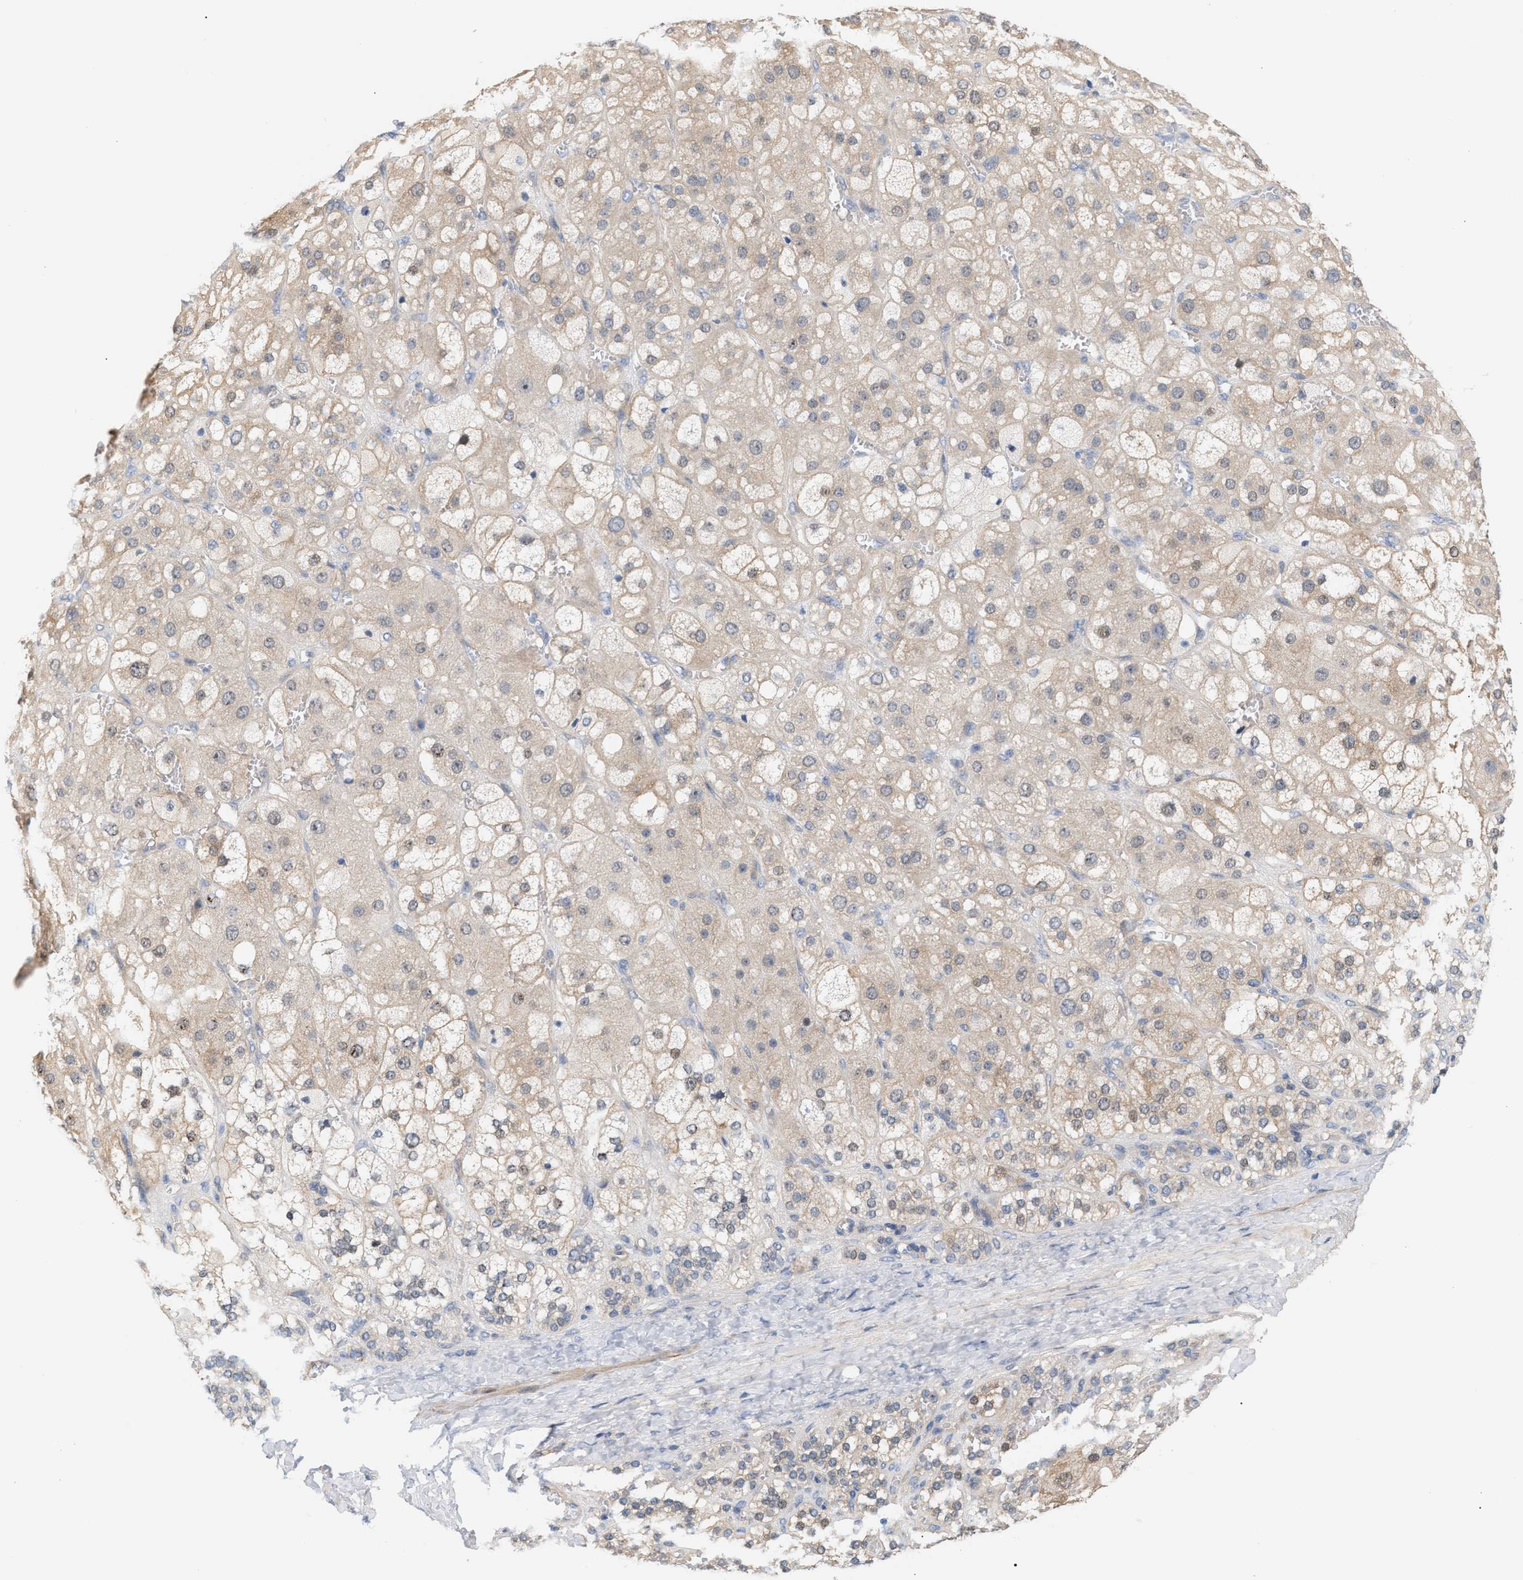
{"staining": {"intensity": "moderate", "quantity": "25%-75%", "location": "cytoplasmic/membranous,nuclear"}, "tissue": "adrenal gland", "cell_type": "Glandular cells", "image_type": "normal", "snomed": [{"axis": "morphology", "description": "Normal tissue, NOS"}, {"axis": "topography", "description": "Adrenal gland"}], "caption": "This photomicrograph demonstrates unremarkable adrenal gland stained with immunohistochemistry (IHC) to label a protein in brown. The cytoplasmic/membranous,nuclear of glandular cells show moderate positivity for the protein. Nuclei are counter-stained blue.", "gene": "LRCH1", "patient": {"sex": "female", "age": 47}}